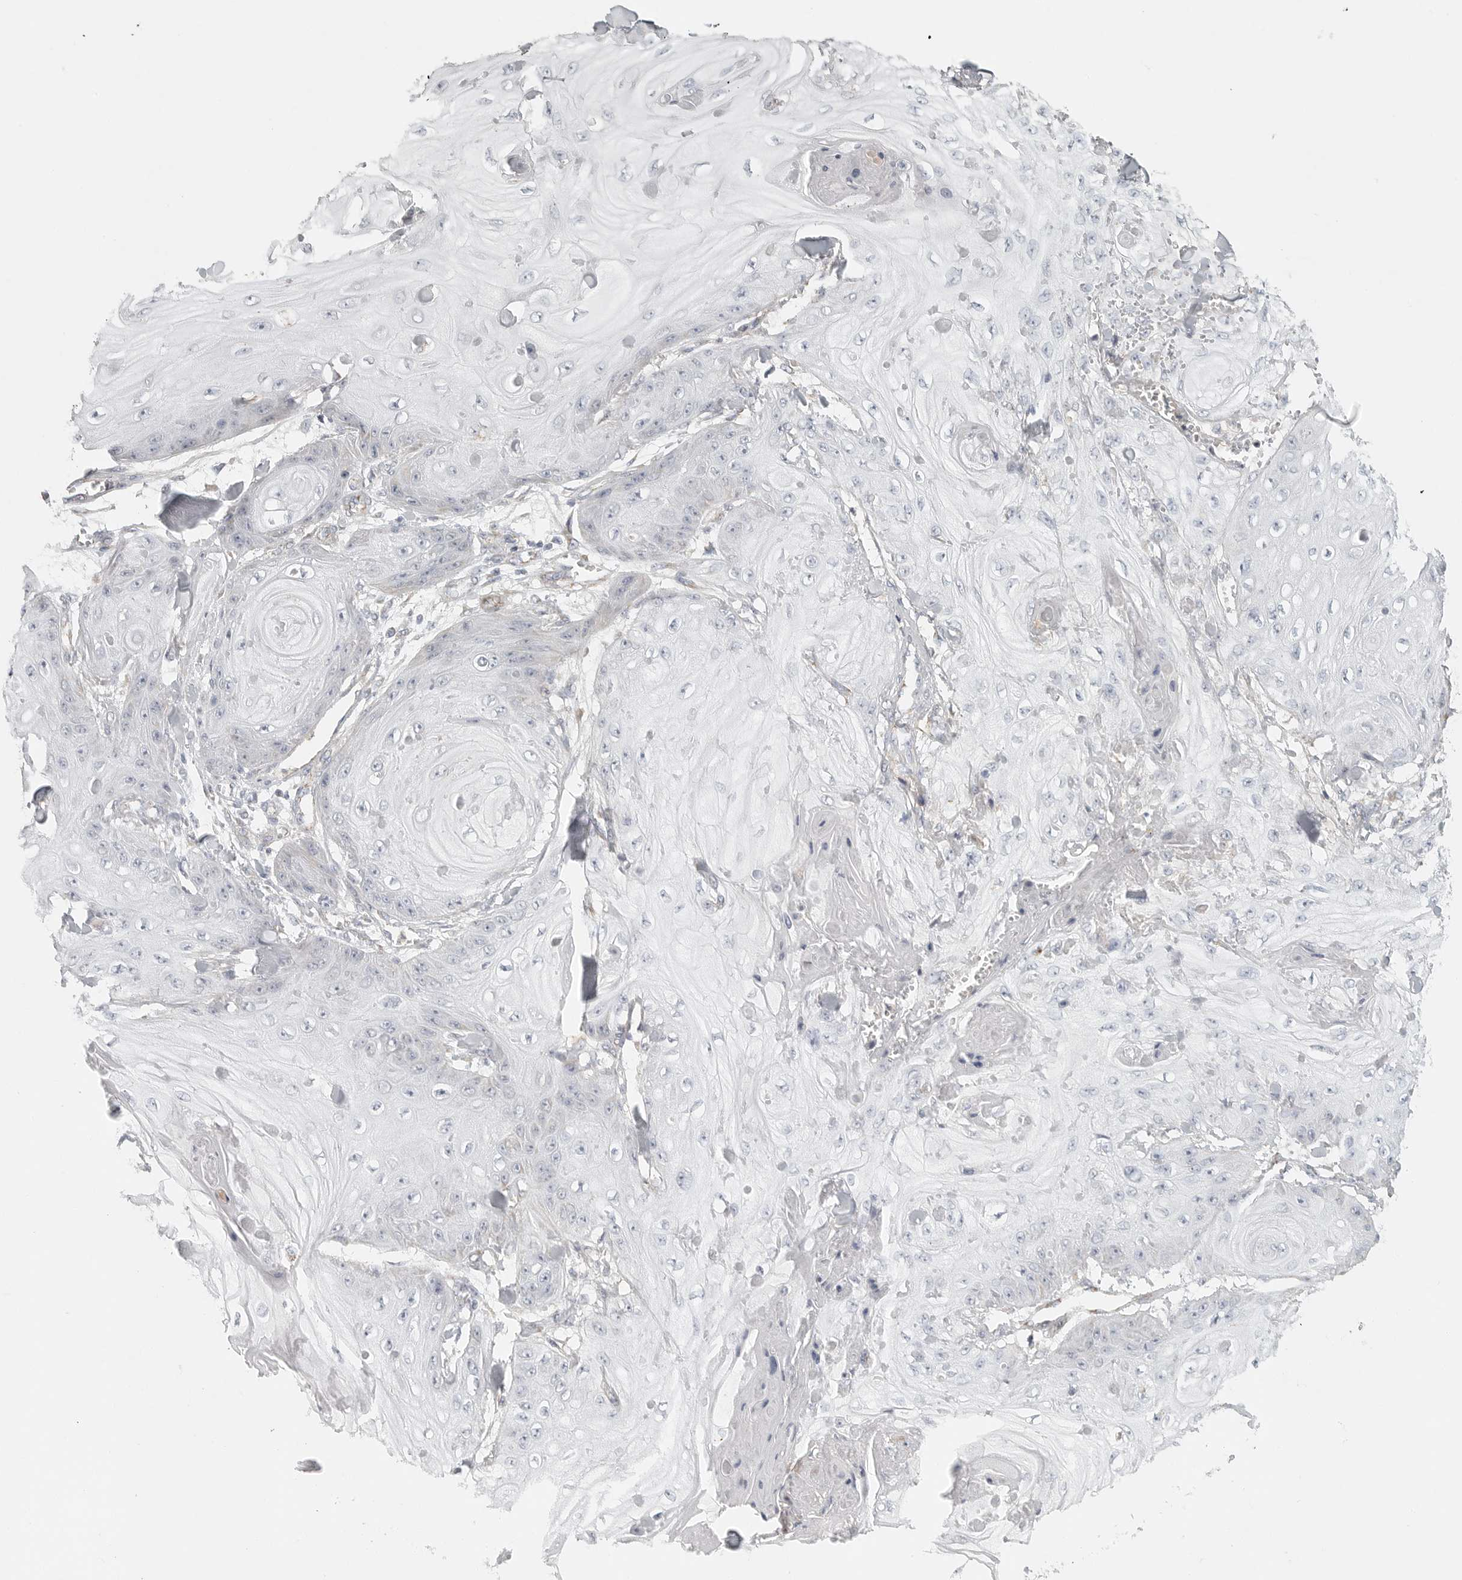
{"staining": {"intensity": "negative", "quantity": "none", "location": "none"}, "tissue": "skin cancer", "cell_type": "Tumor cells", "image_type": "cancer", "snomed": [{"axis": "morphology", "description": "Squamous cell carcinoma, NOS"}, {"axis": "topography", "description": "Skin"}], "caption": "High magnification brightfield microscopy of skin cancer stained with DAB (3,3'-diaminobenzidine) (brown) and counterstained with hematoxylin (blue): tumor cells show no significant staining.", "gene": "SLC25A26", "patient": {"sex": "male", "age": 74}}